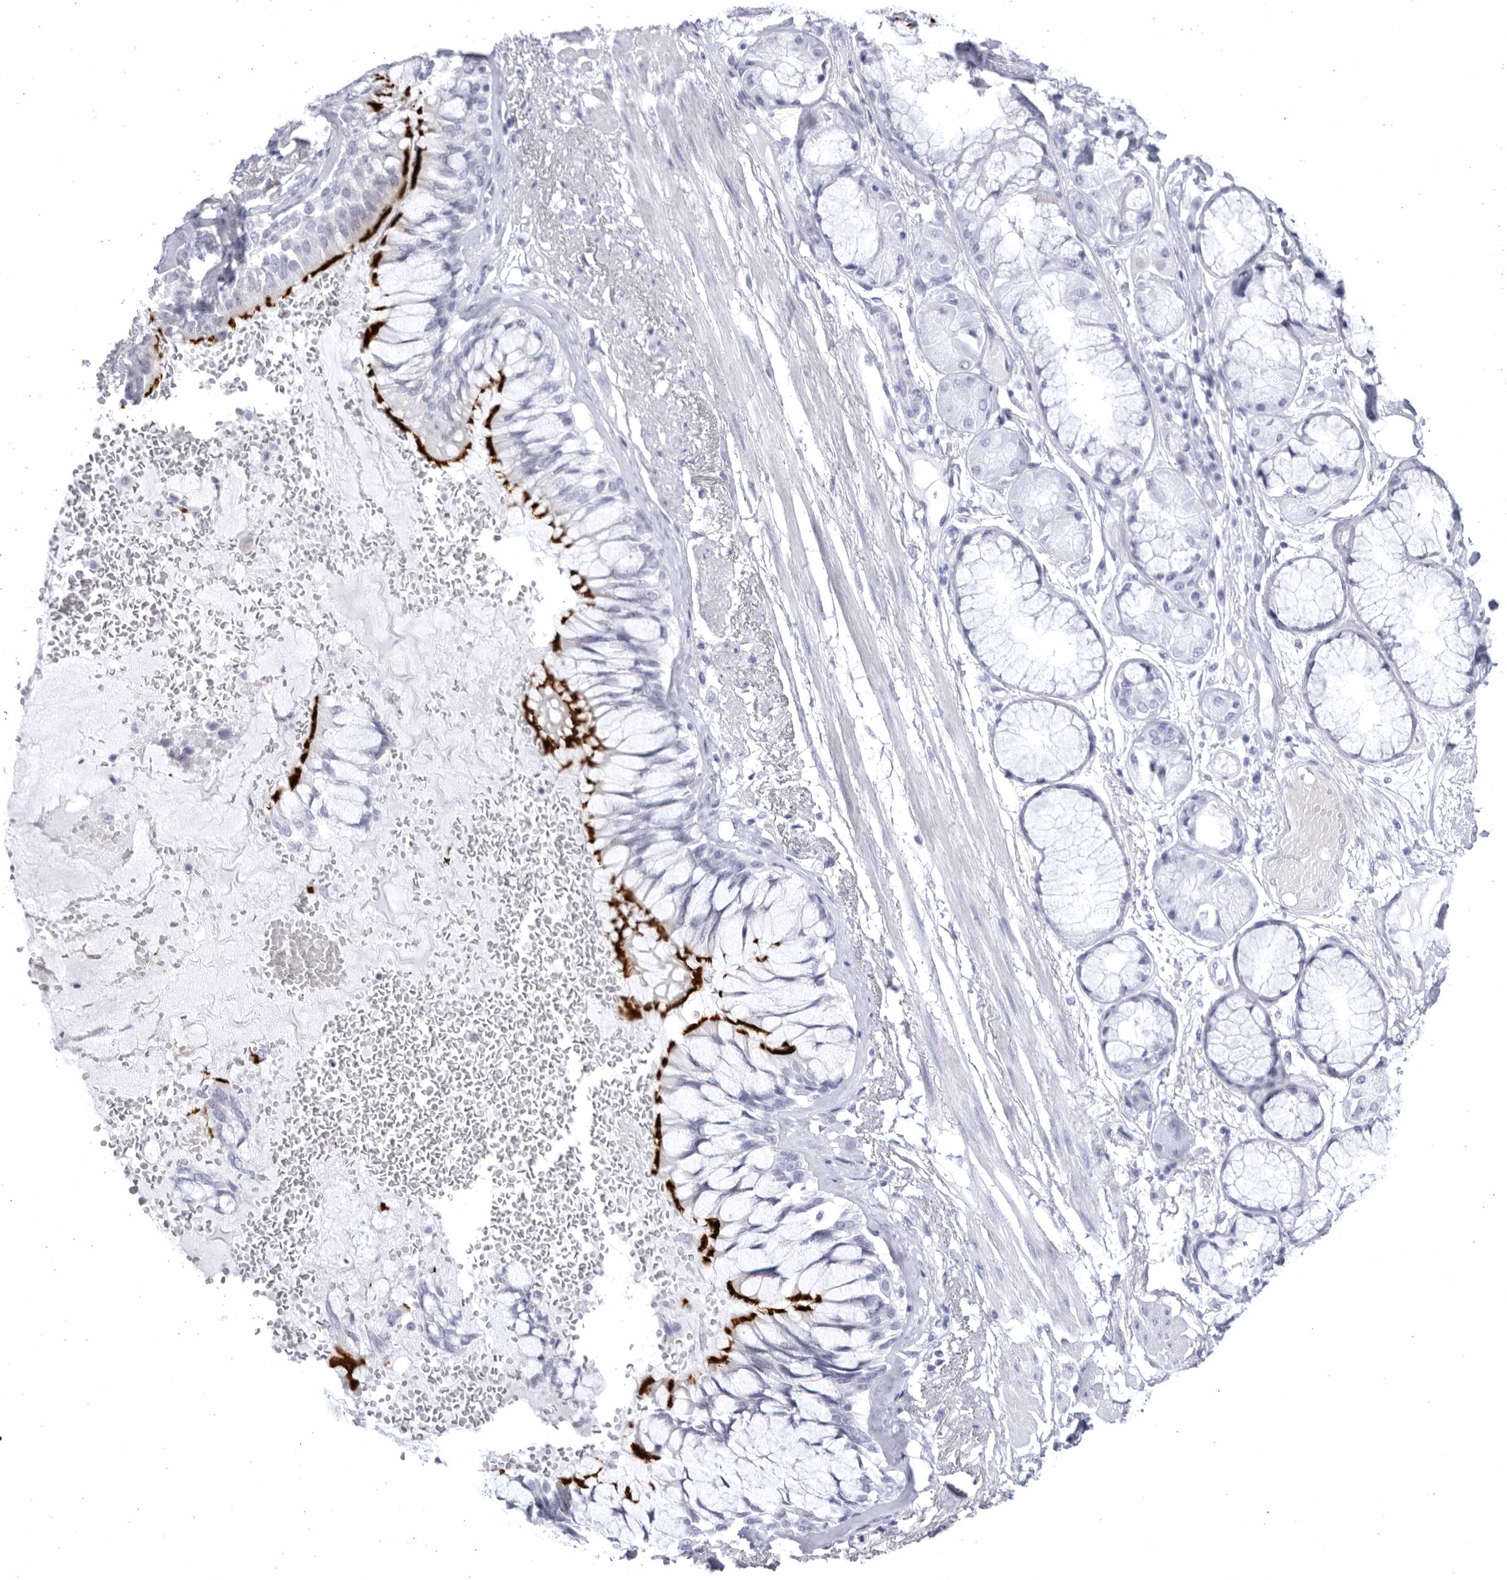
{"staining": {"intensity": "negative", "quantity": "none", "location": "none"}, "tissue": "adipose tissue", "cell_type": "Adipocytes", "image_type": "normal", "snomed": [{"axis": "morphology", "description": "Normal tissue, NOS"}, {"axis": "topography", "description": "Bronchus"}], "caption": "A micrograph of human adipose tissue is negative for staining in adipocytes. (Immunohistochemistry (ihc), brightfield microscopy, high magnification).", "gene": "CCDC181", "patient": {"sex": "male", "age": 66}}